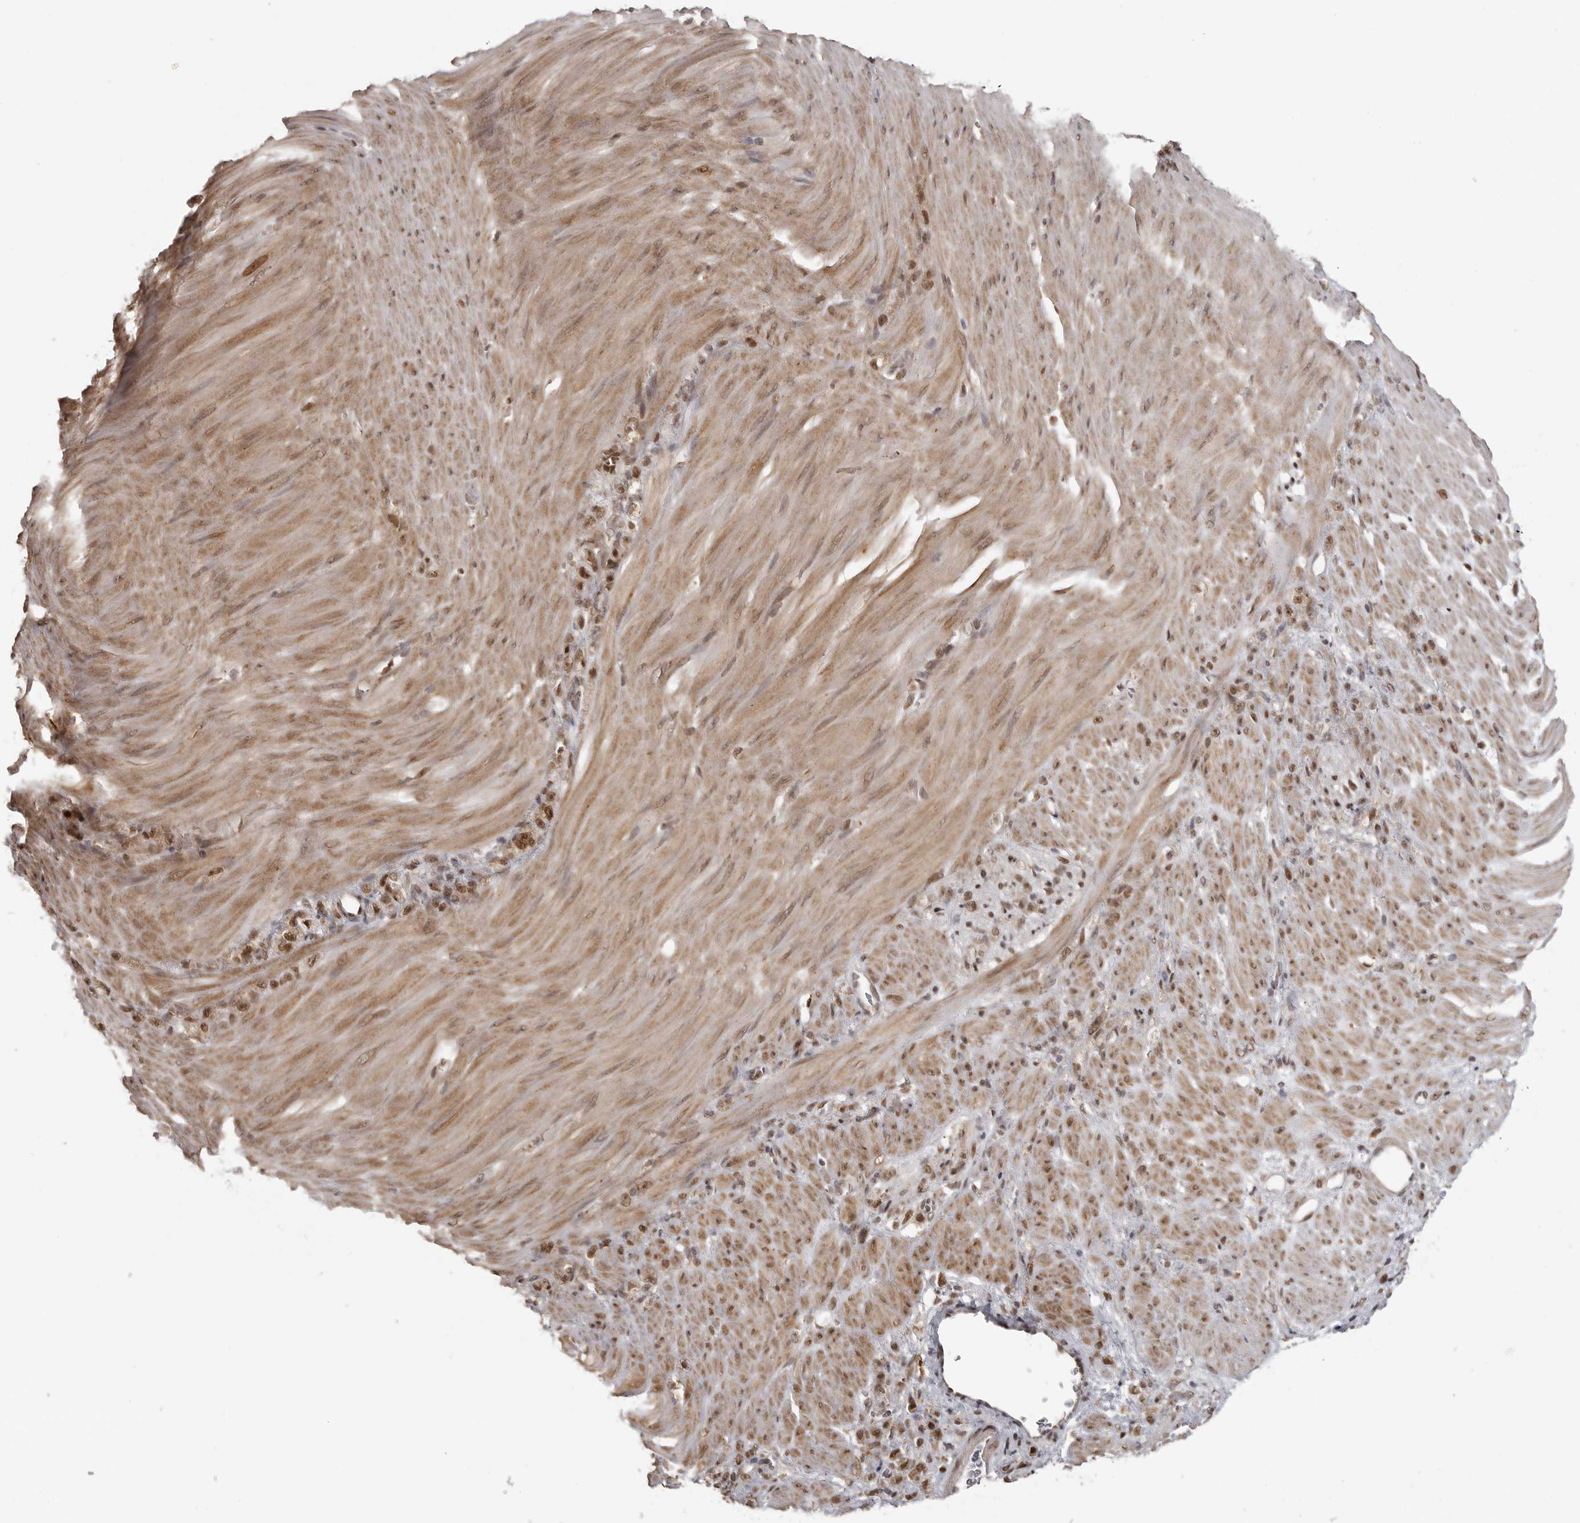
{"staining": {"intensity": "strong", "quantity": ">75%", "location": "nuclear"}, "tissue": "stomach cancer", "cell_type": "Tumor cells", "image_type": "cancer", "snomed": [{"axis": "morphology", "description": "Normal tissue, NOS"}, {"axis": "morphology", "description": "Adenocarcinoma, NOS"}, {"axis": "topography", "description": "Stomach"}], "caption": "Protein staining reveals strong nuclear positivity in about >75% of tumor cells in stomach cancer (adenocarcinoma). (brown staining indicates protein expression, while blue staining denotes nuclei).", "gene": "ISG20L2", "patient": {"sex": "male", "age": 82}}